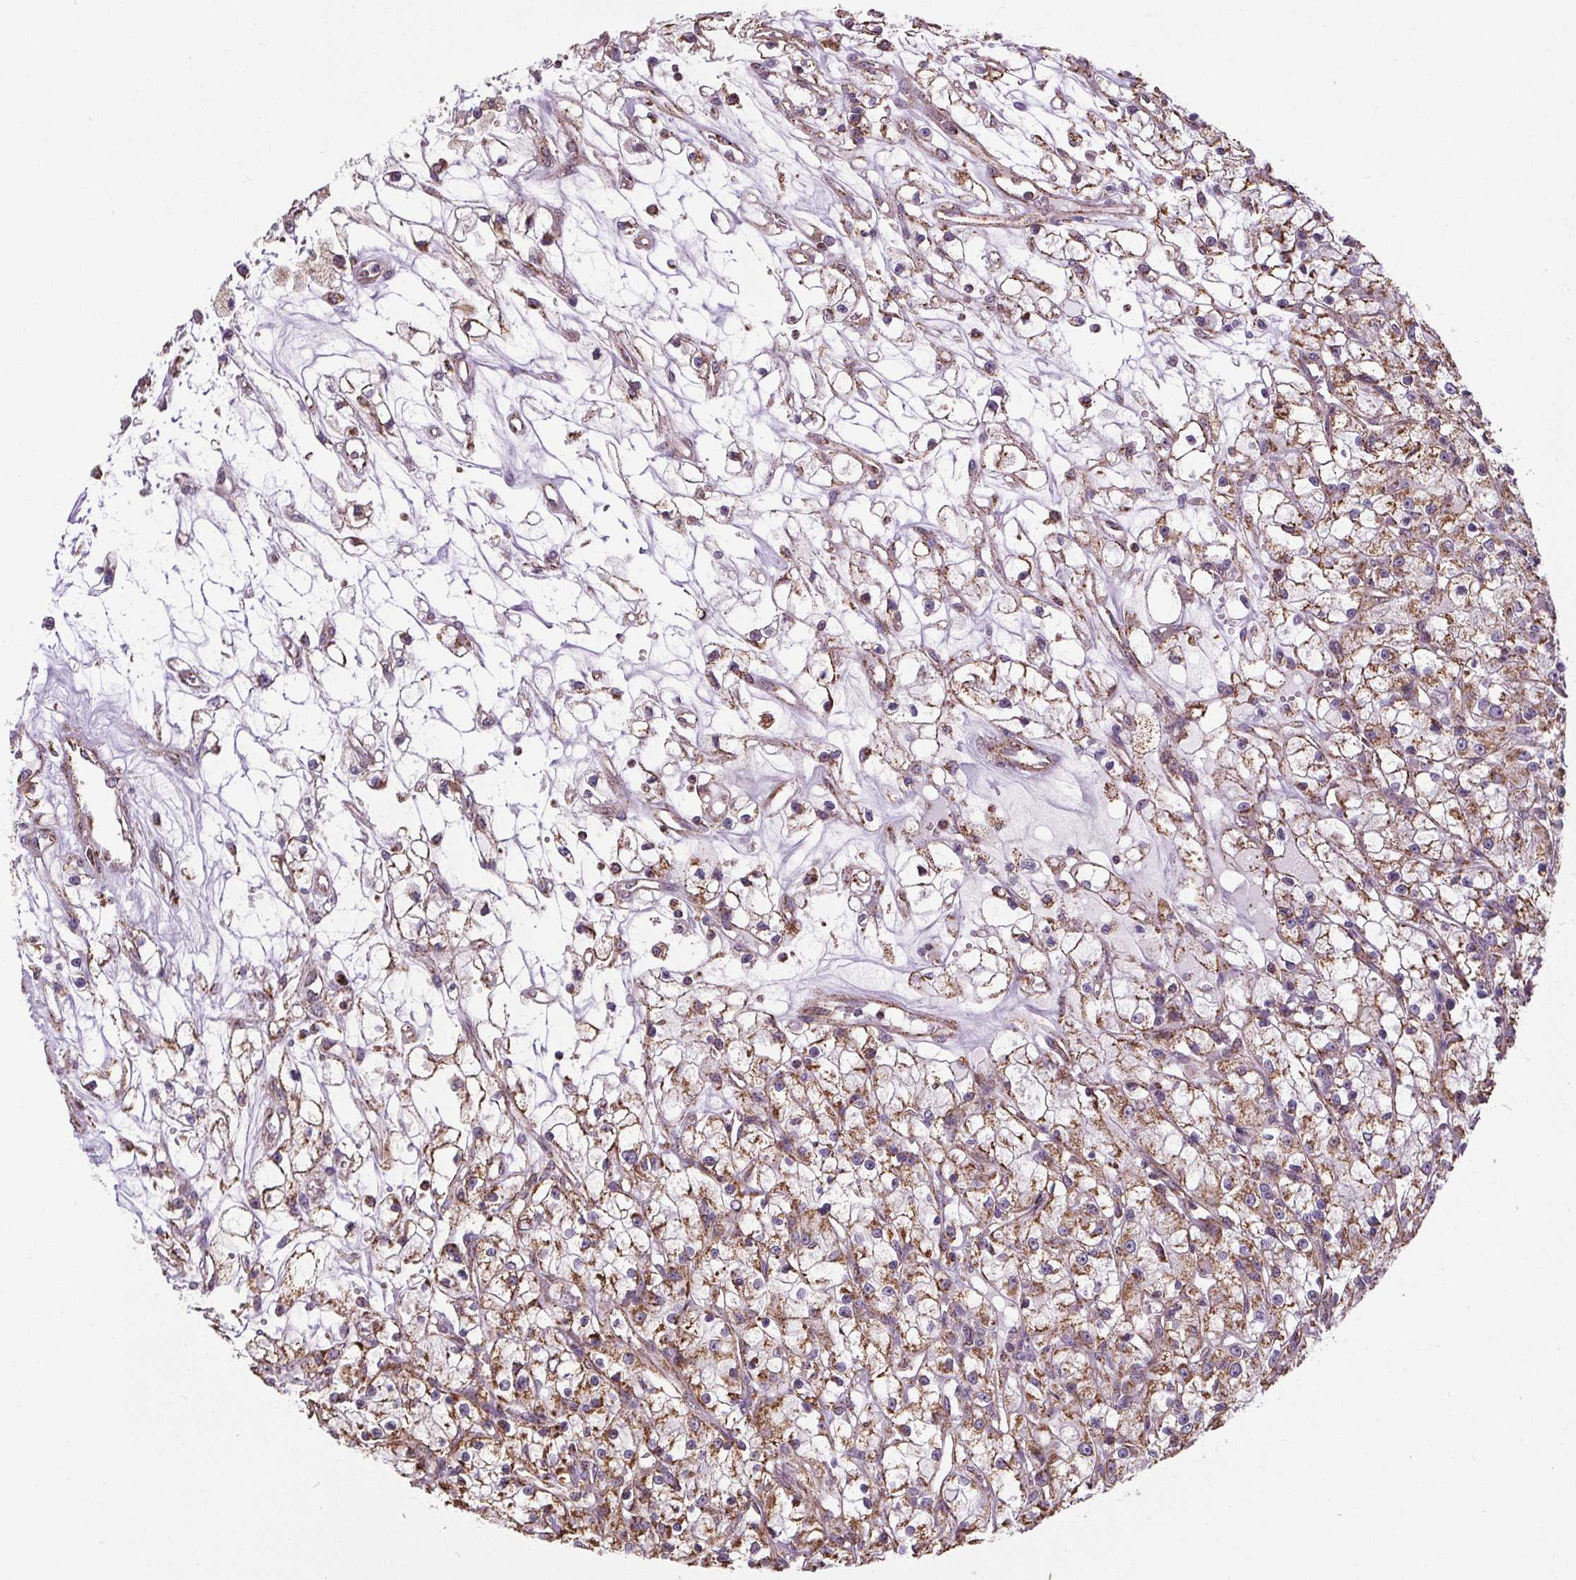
{"staining": {"intensity": "moderate", "quantity": "25%-75%", "location": "cytoplasmic/membranous"}, "tissue": "renal cancer", "cell_type": "Tumor cells", "image_type": "cancer", "snomed": [{"axis": "morphology", "description": "Adenocarcinoma, NOS"}, {"axis": "topography", "description": "Kidney"}], "caption": "This is a photomicrograph of immunohistochemistry staining of renal adenocarcinoma, which shows moderate positivity in the cytoplasmic/membranous of tumor cells.", "gene": "ZNF548", "patient": {"sex": "female", "age": 59}}